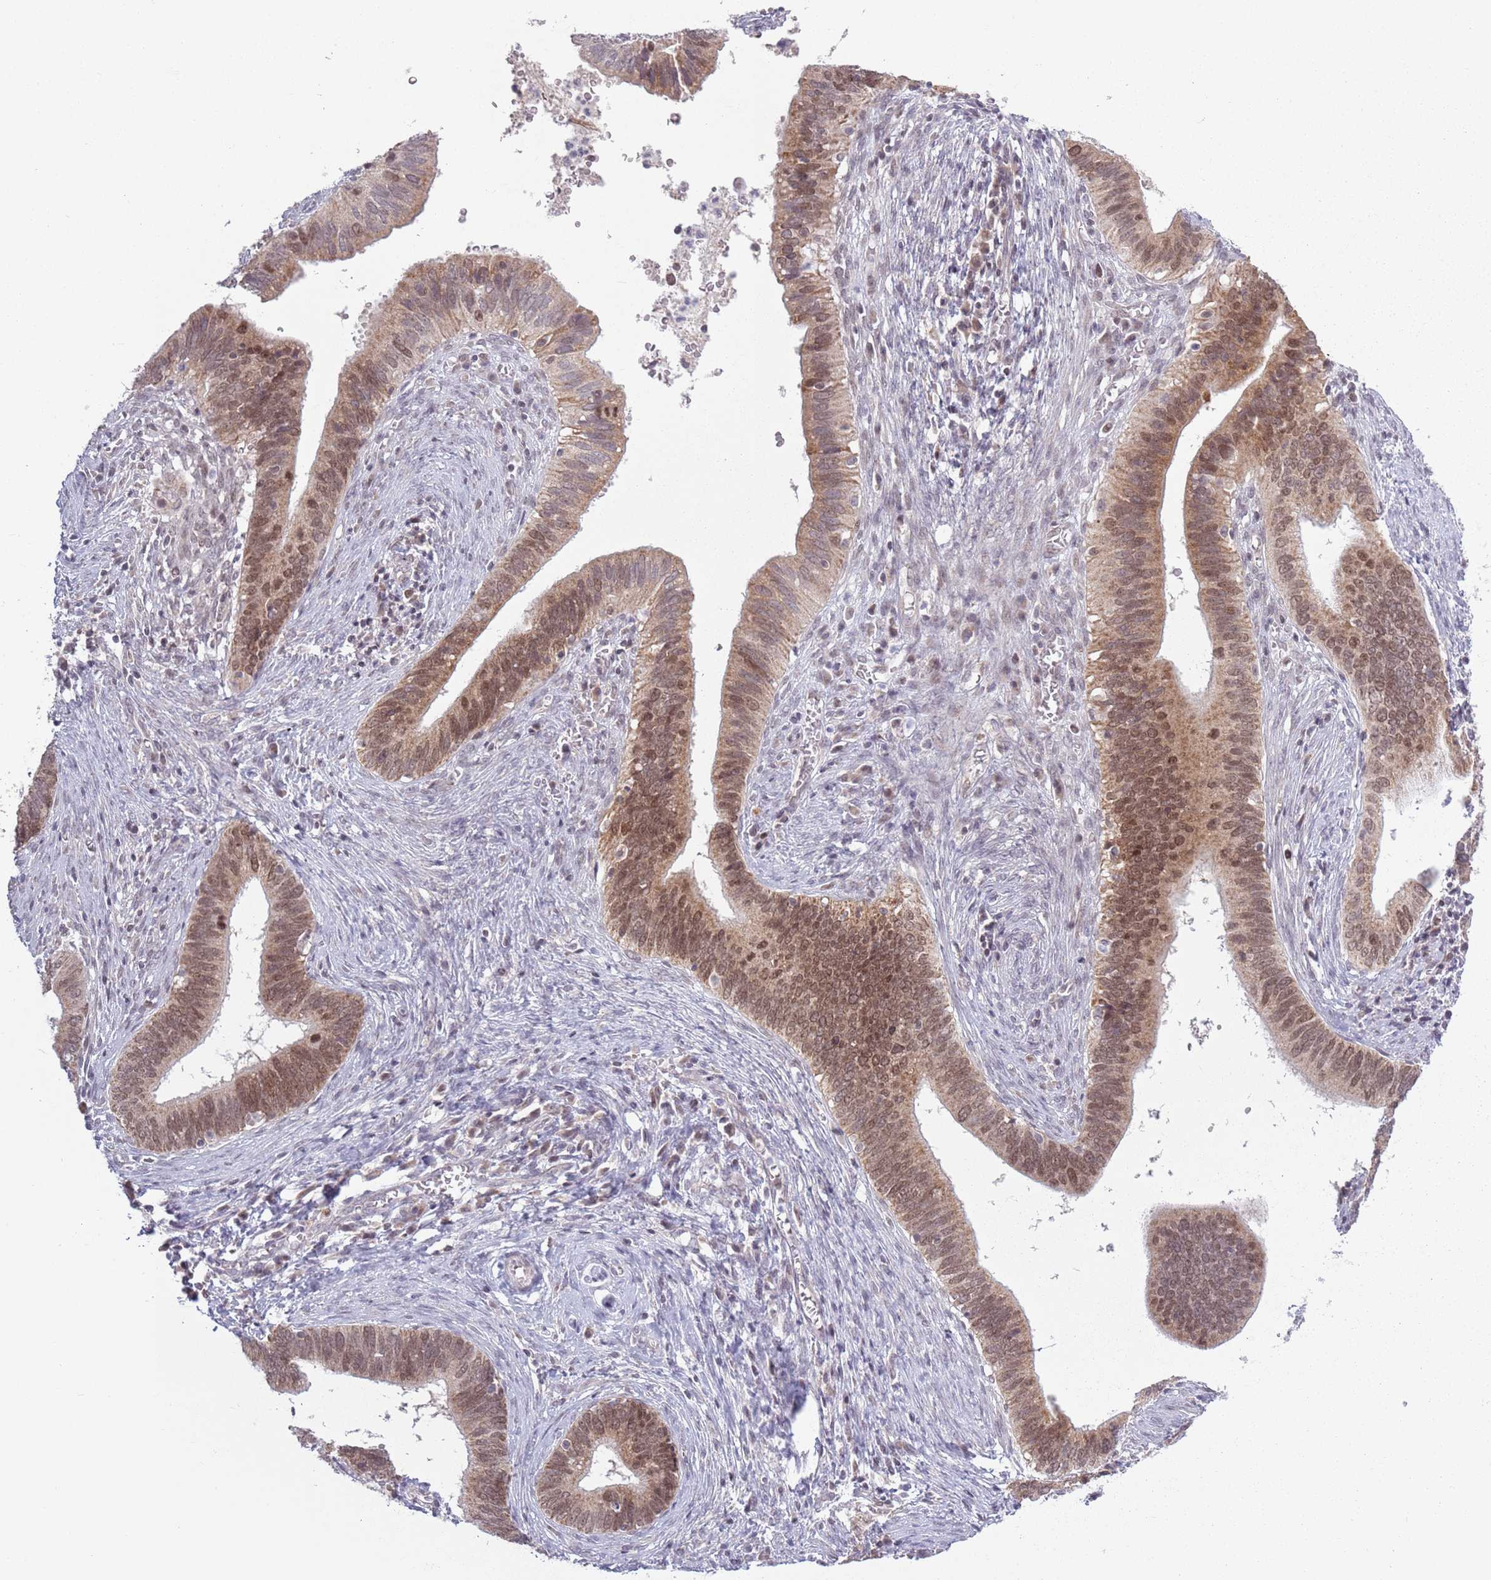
{"staining": {"intensity": "moderate", "quantity": ">75%", "location": "cytoplasmic/membranous,nuclear"}, "tissue": "cervical cancer", "cell_type": "Tumor cells", "image_type": "cancer", "snomed": [{"axis": "morphology", "description": "Adenocarcinoma, NOS"}, {"axis": "topography", "description": "Cervix"}], "caption": "Protein expression analysis of cervical cancer (adenocarcinoma) demonstrates moderate cytoplasmic/membranous and nuclear expression in about >75% of tumor cells.", "gene": "MRPL34", "patient": {"sex": "female", "age": 42}}